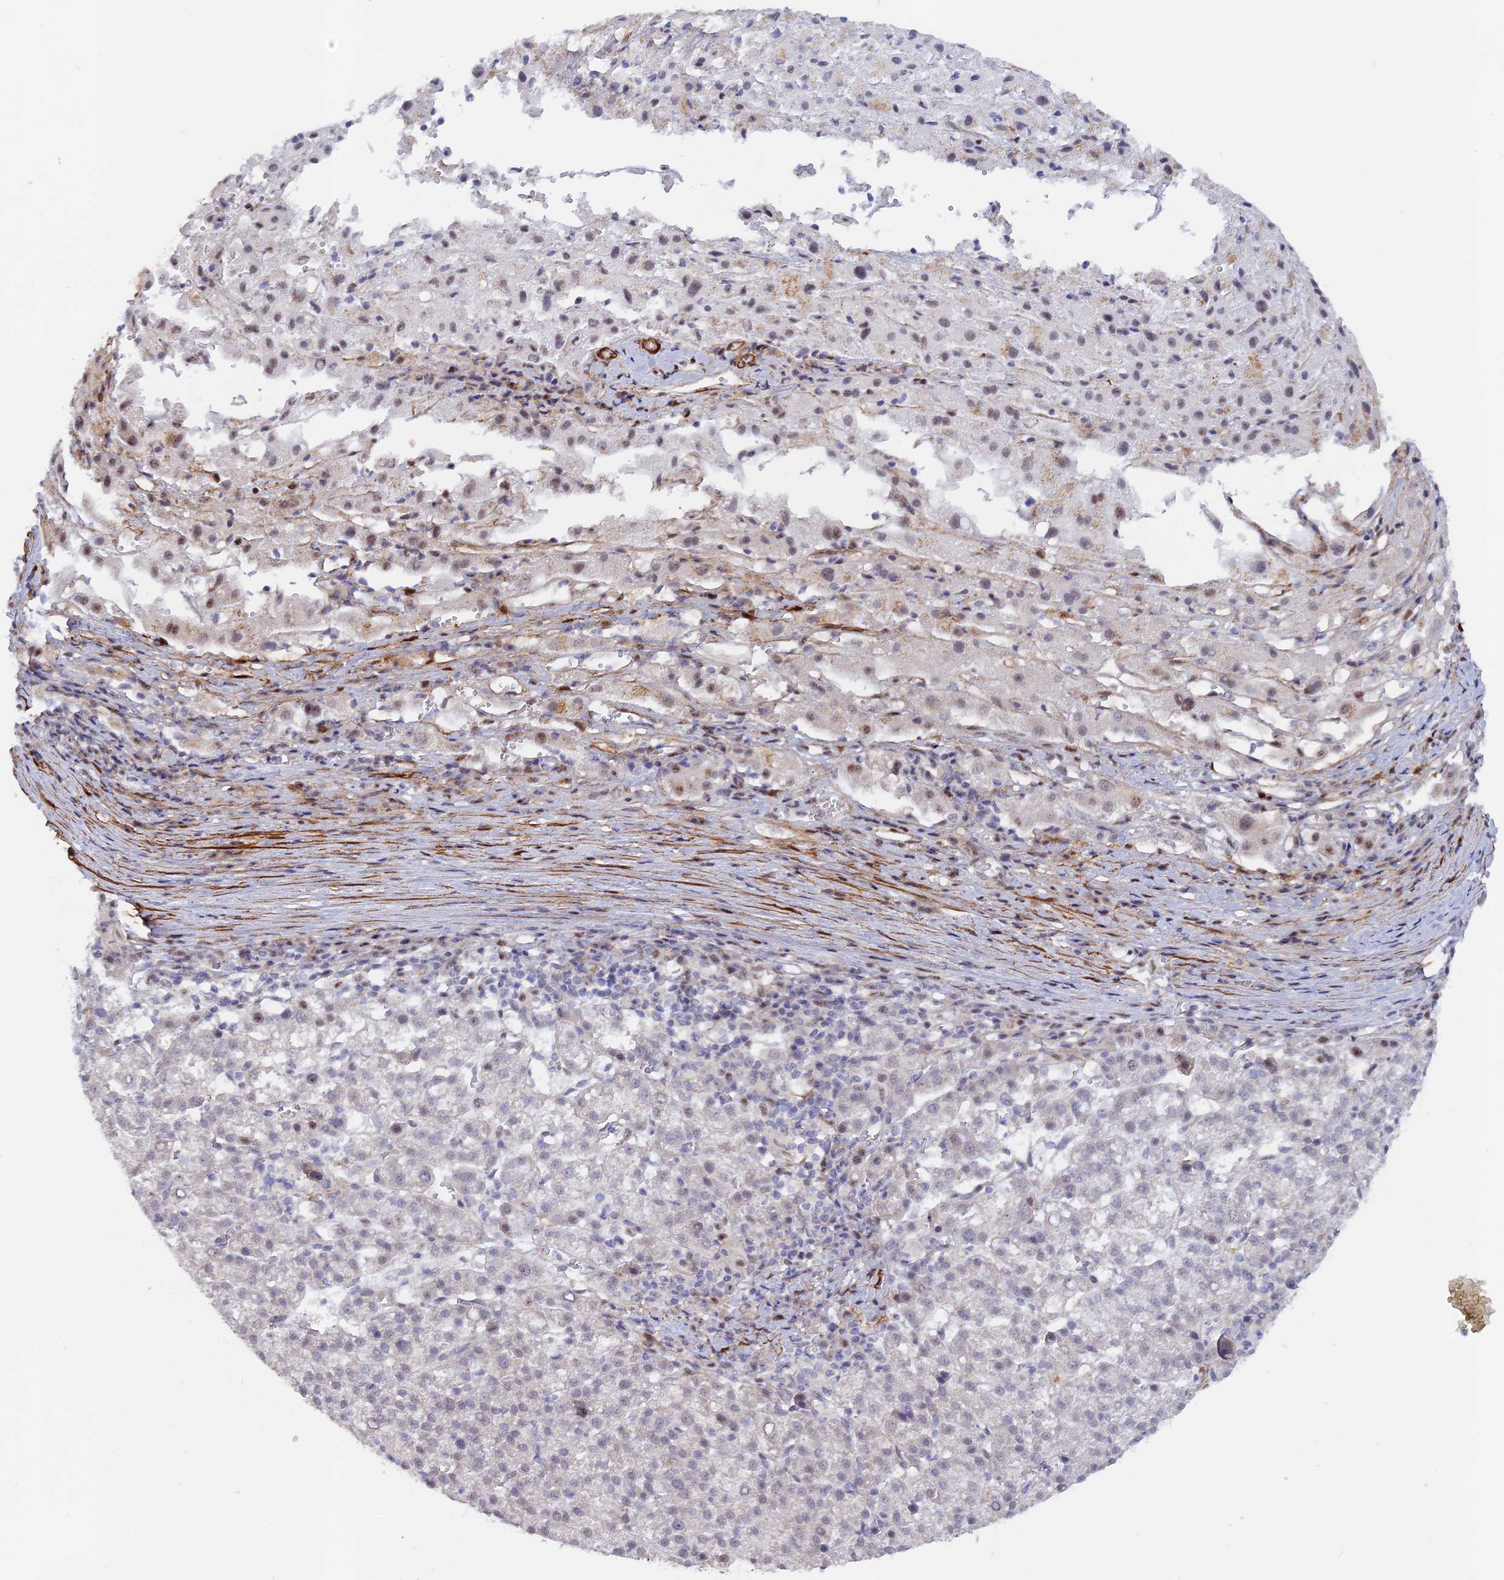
{"staining": {"intensity": "negative", "quantity": "none", "location": "none"}, "tissue": "liver cancer", "cell_type": "Tumor cells", "image_type": "cancer", "snomed": [{"axis": "morphology", "description": "Carcinoma, Hepatocellular, NOS"}, {"axis": "topography", "description": "Liver"}], "caption": "Hepatocellular carcinoma (liver) stained for a protein using immunohistochemistry (IHC) displays no staining tumor cells.", "gene": "CCDC154", "patient": {"sex": "female", "age": 58}}